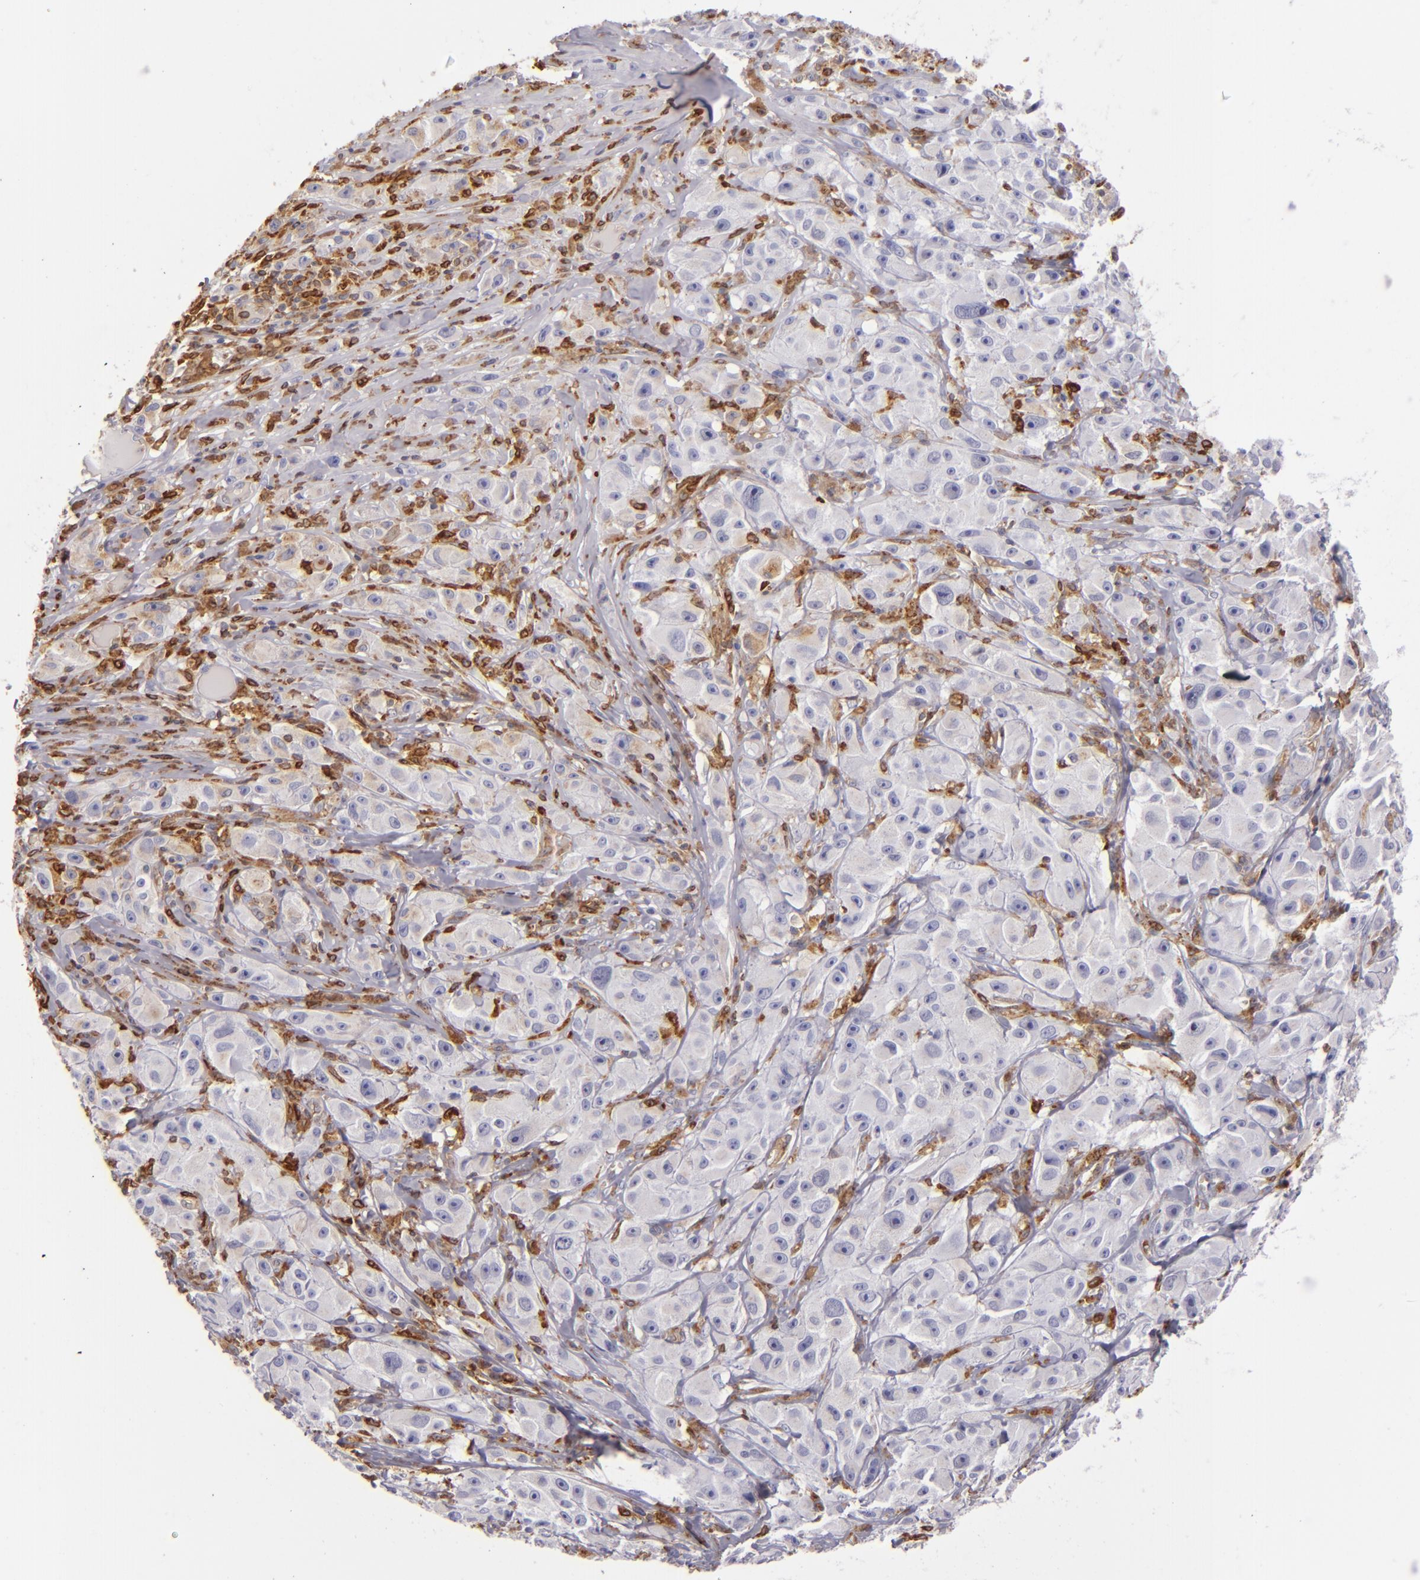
{"staining": {"intensity": "weak", "quantity": "<25%", "location": "cytoplasmic/membranous"}, "tissue": "melanoma", "cell_type": "Tumor cells", "image_type": "cancer", "snomed": [{"axis": "morphology", "description": "Malignant melanoma, NOS"}, {"axis": "topography", "description": "Skin"}], "caption": "High magnification brightfield microscopy of malignant melanoma stained with DAB (3,3'-diaminobenzidine) (brown) and counterstained with hematoxylin (blue): tumor cells show no significant staining.", "gene": "CD74", "patient": {"sex": "male", "age": 56}}